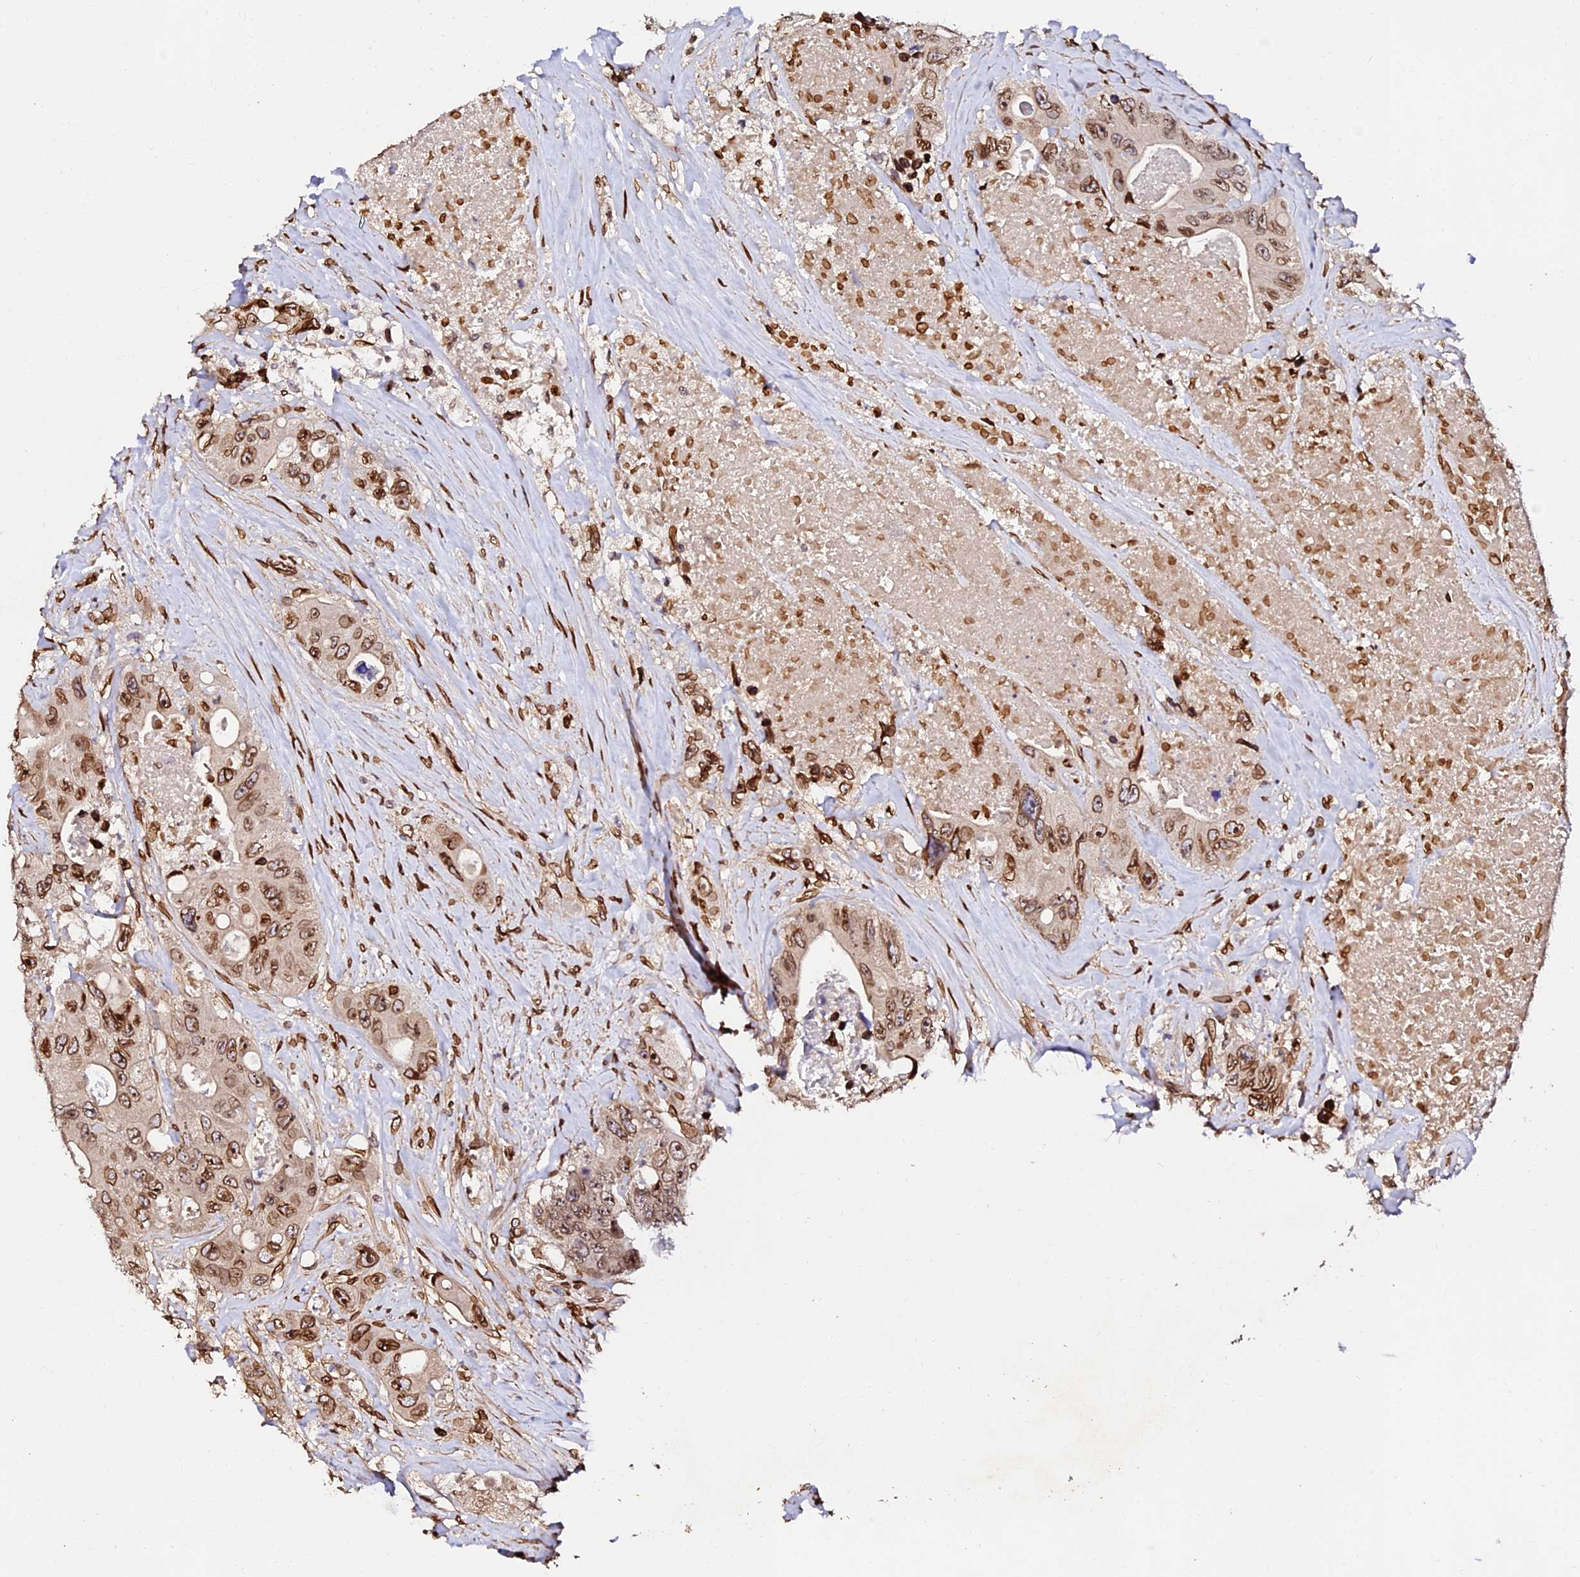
{"staining": {"intensity": "strong", "quantity": ">75%", "location": "cytoplasmic/membranous,nuclear"}, "tissue": "colorectal cancer", "cell_type": "Tumor cells", "image_type": "cancer", "snomed": [{"axis": "morphology", "description": "Adenocarcinoma, NOS"}, {"axis": "topography", "description": "Colon"}], "caption": "This photomicrograph shows immunohistochemistry (IHC) staining of human colorectal adenocarcinoma, with high strong cytoplasmic/membranous and nuclear positivity in approximately >75% of tumor cells.", "gene": "ANAPC5", "patient": {"sex": "female", "age": 46}}